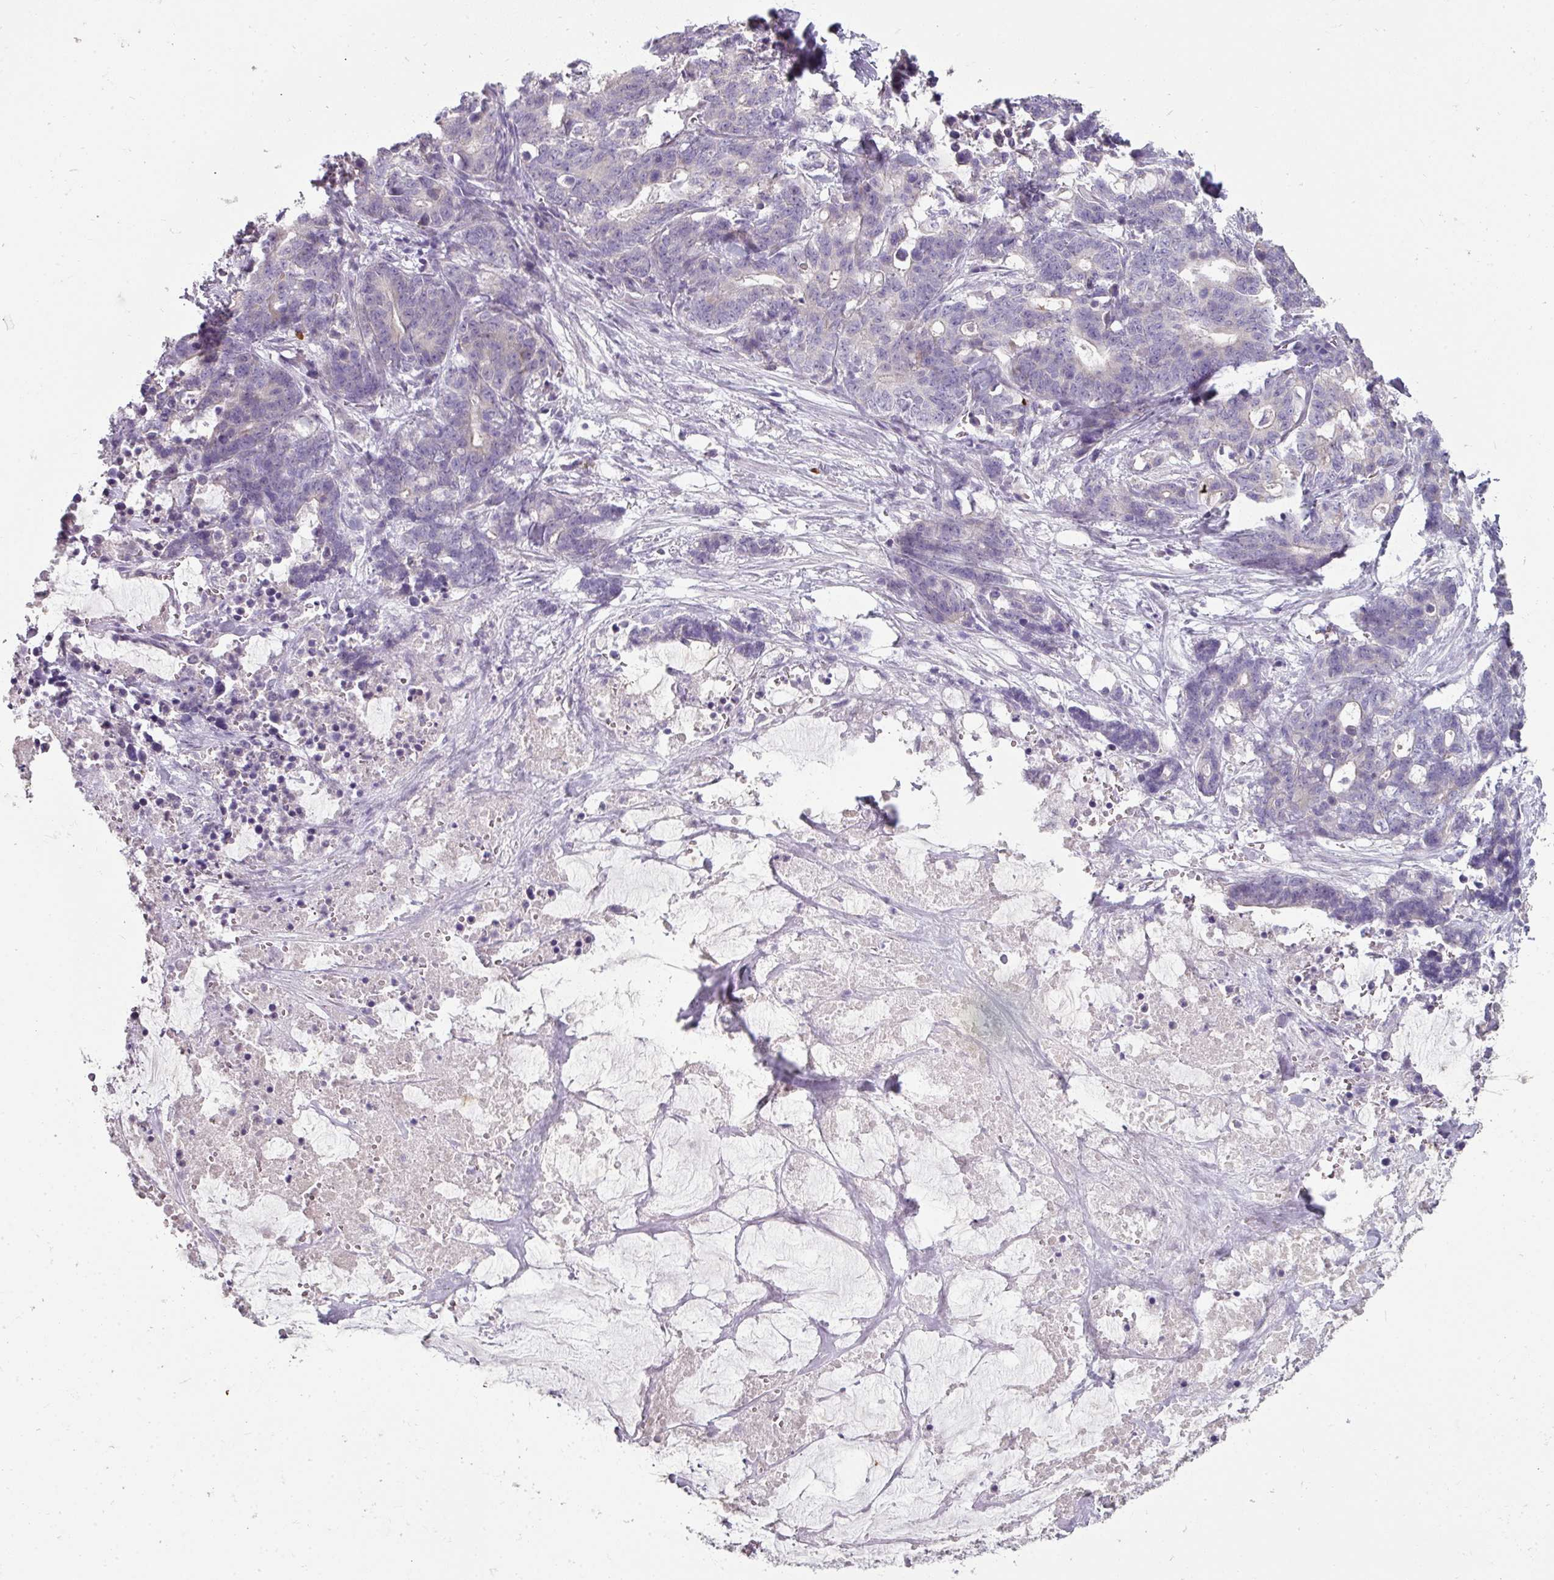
{"staining": {"intensity": "negative", "quantity": "none", "location": "none"}, "tissue": "stomach cancer", "cell_type": "Tumor cells", "image_type": "cancer", "snomed": [{"axis": "morphology", "description": "Normal tissue, NOS"}, {"axis": "morphology", "description": "Adenocarcinoma, NOS"}, {"axis": "topography", "description": "Stomach"}], "caption": "High power microscopy histopathology image of an immunohistochemistry micrograph of stomach cancer (adenocarcinoma), revealing no significant staining in tumor cells.", "gene": "FHAD1", "patient": {"sex": "female", "age": 64}}